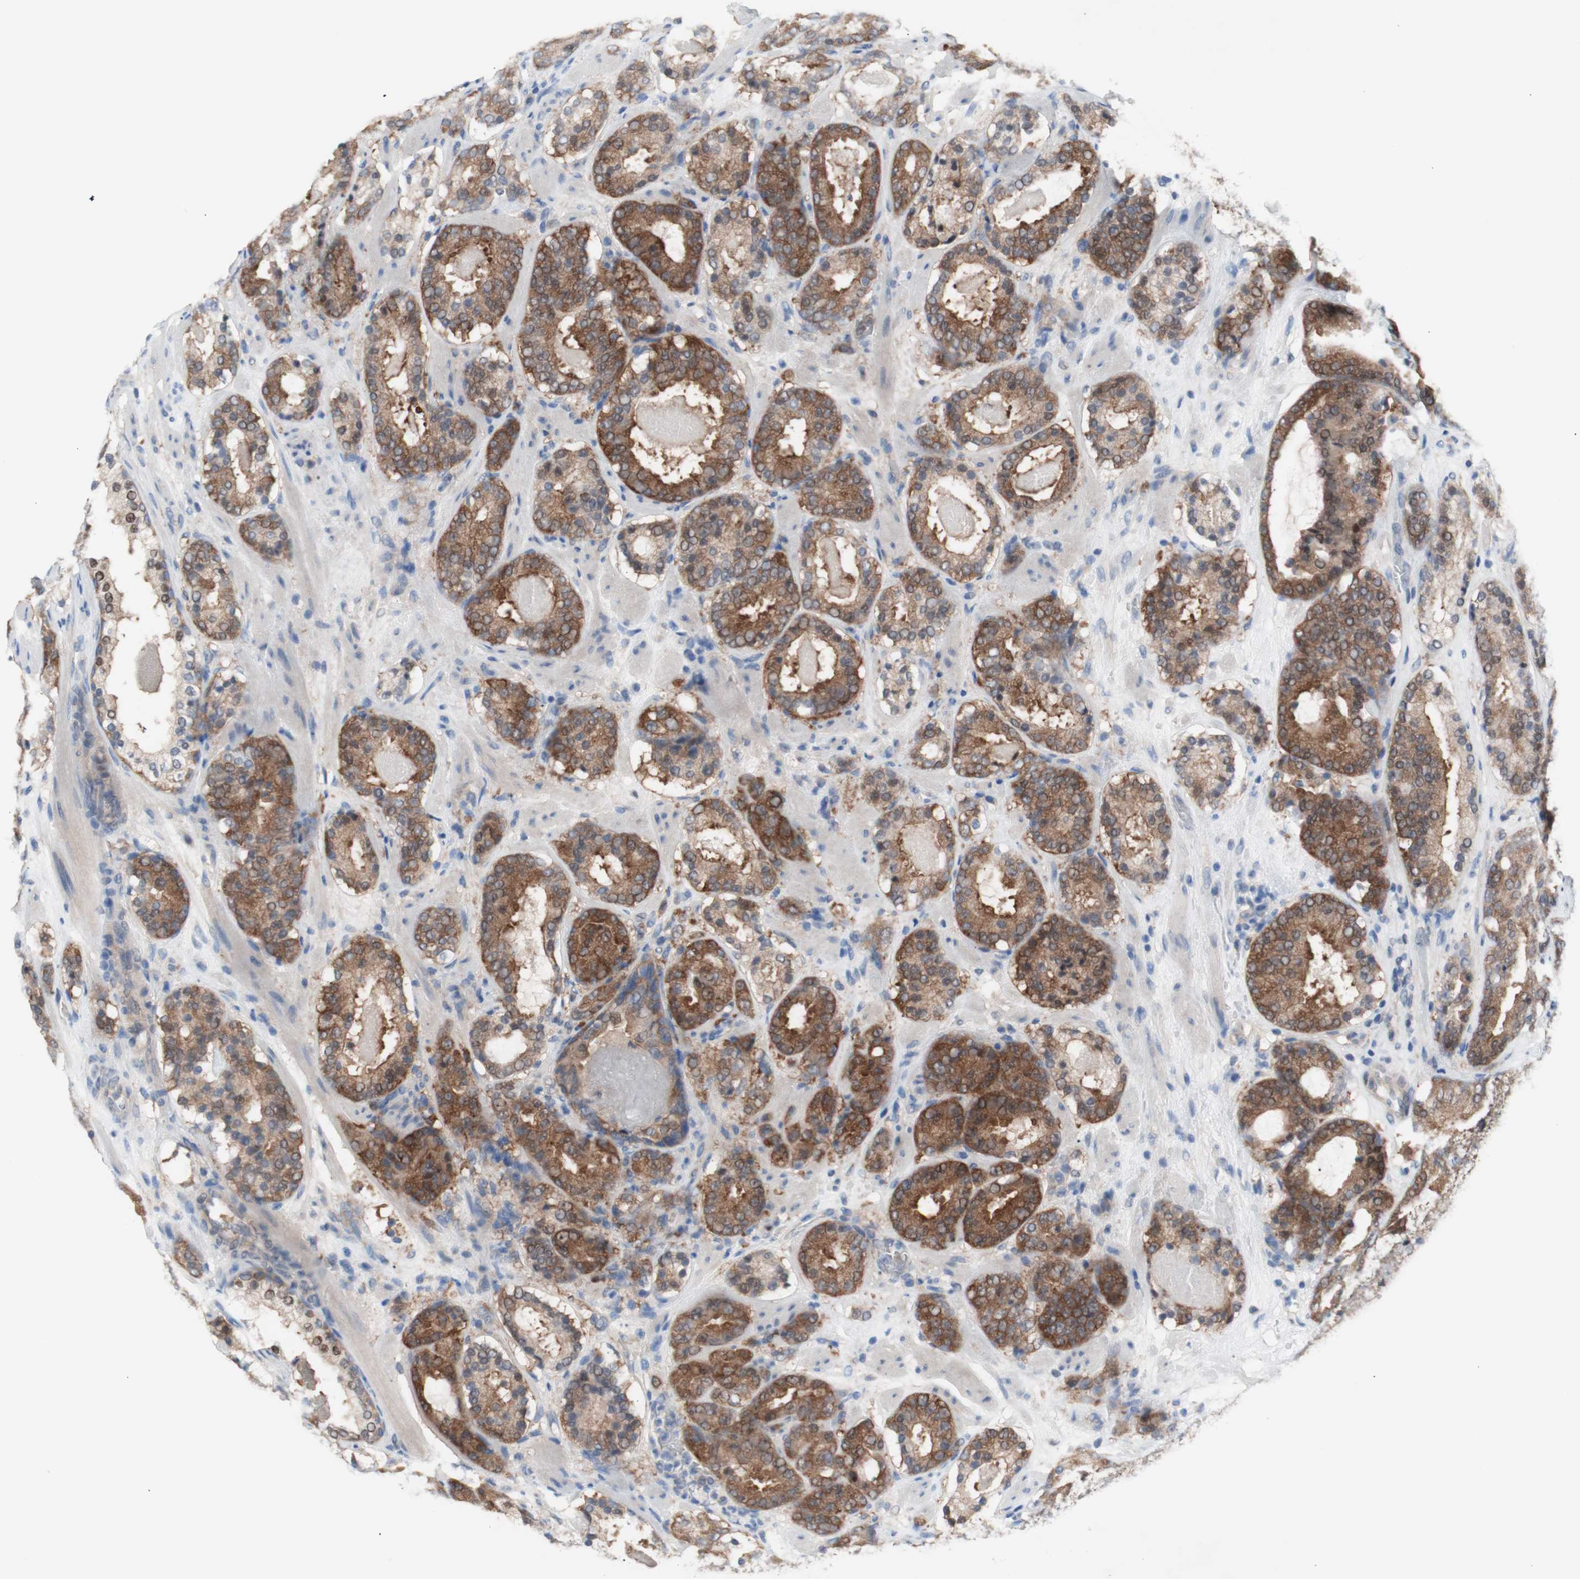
{"staining": {"intensity": "moderate", "quantity": ">75%", "location": "cytoplasmic/membranous"}, "tissue": "prostate cancer", "cell_type": "Tumor cells", "image_type": "cancer", "snomed": [{"axis": "morphology", "description": "Adenocarcinoma, Low grade"}, {"axis": "topography", "description": "Prostate"}], "caption": "Moderate cytoplasmic/membranous staining is present in about >75% of tumor cells in prostate adenocarcinoma (low-grade). Nuclei are stained in blue.", "gene": "PRMT5", "patient": {"sex": "male", "age": 69}}